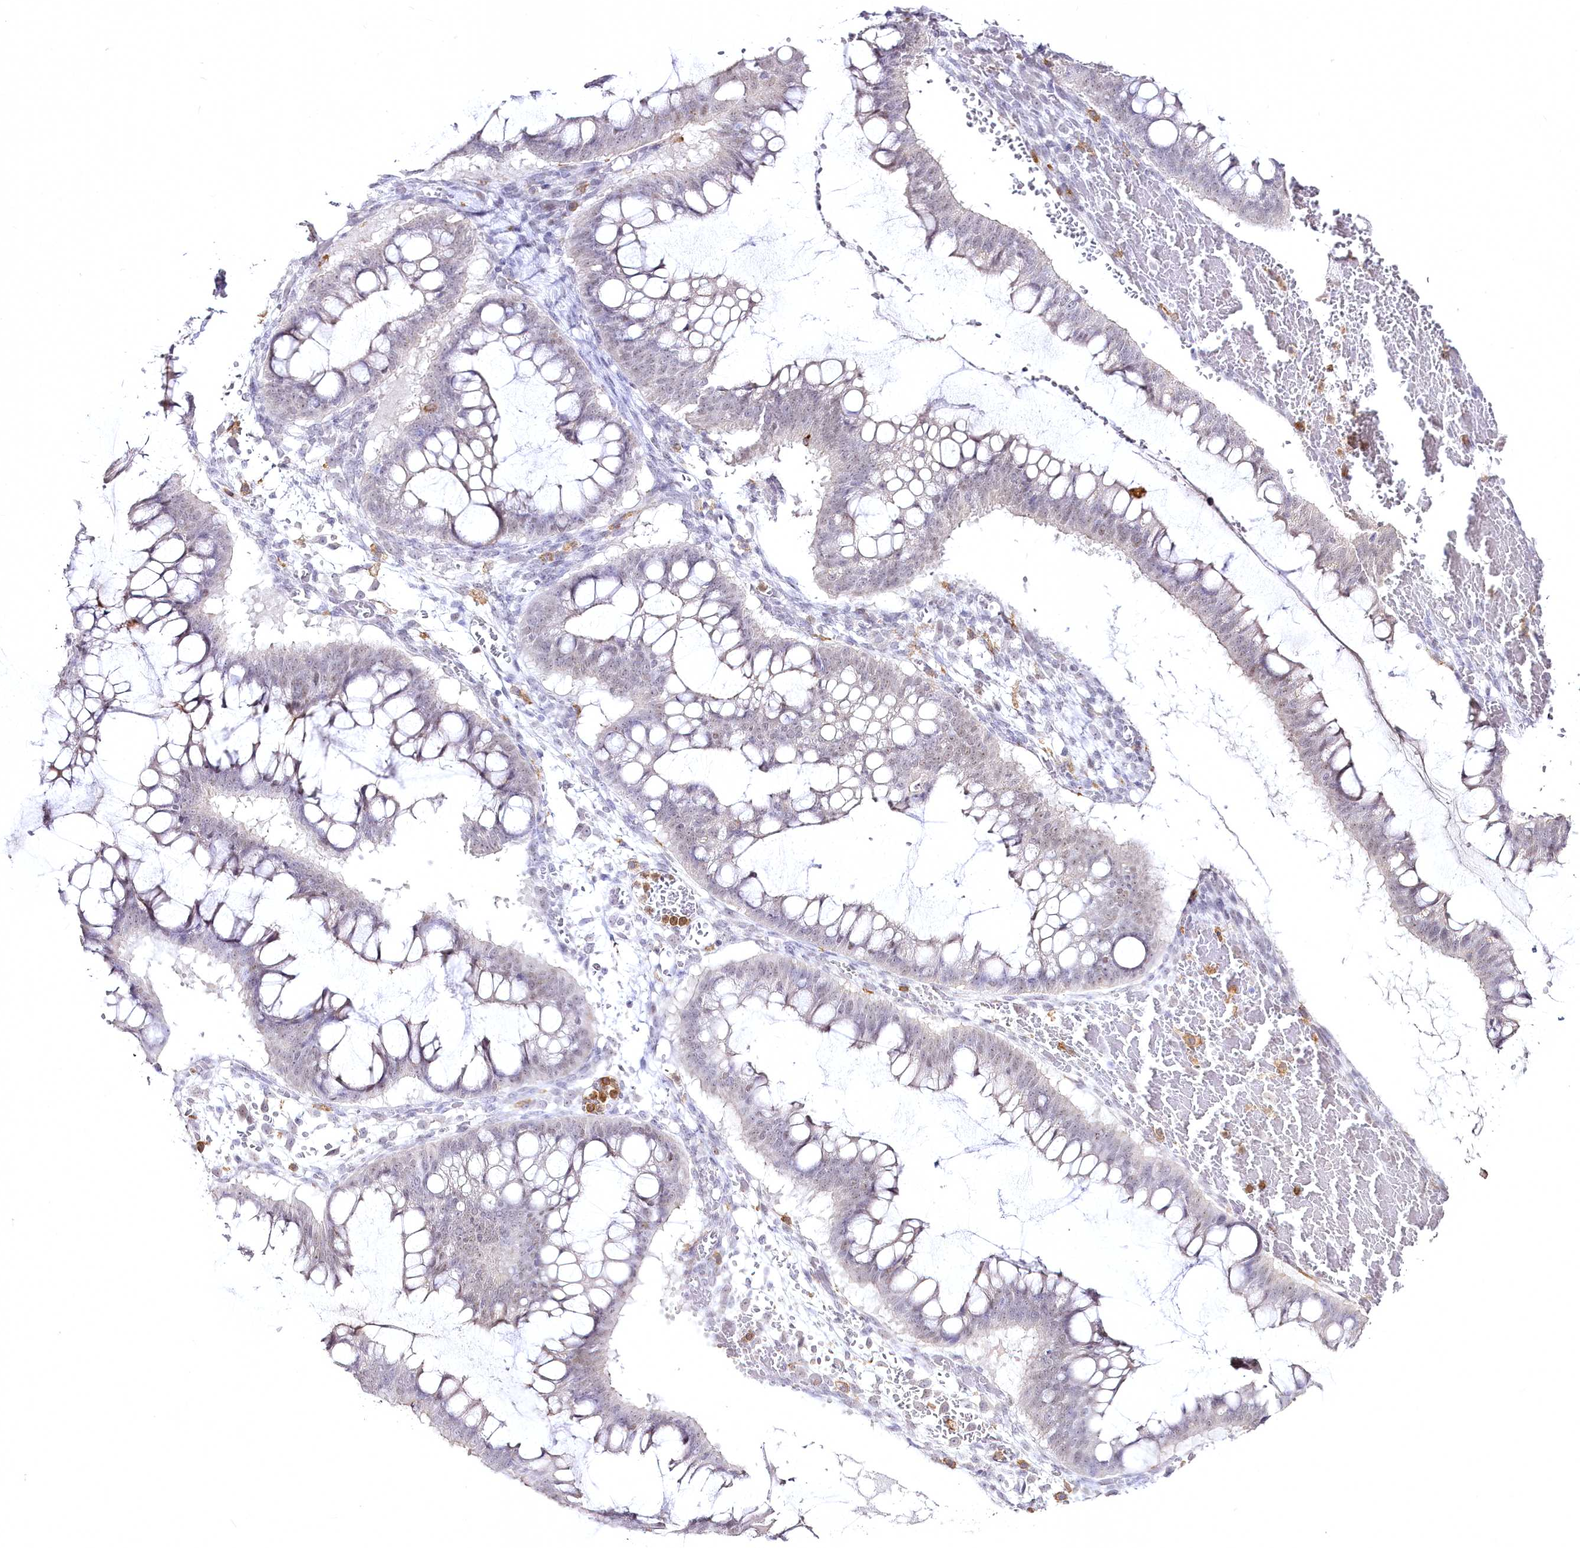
{"staining": {"intensity": "negative", "quantity": "none", "location": "none"}, "tissue": "ovarian cancer", "cell_type": "Tumor cells", "image_type": "cancer", "snomed": [{"axis": "morphology", "description": "Cystadenocarcinoma, mucinous, NOS"}, {"axis": "topography", "description": "Ovary"}], "caption": "Tumor cells show no significant protein positivity in mucinous cystadenocarcinoma (ovarian). (DAB (3,3'-diaminobenzidine) IHC visualized using brightfield microscopy, high magnification).", "gene": "DOCK2", "patient": {"sex": "female", "age": 73}}